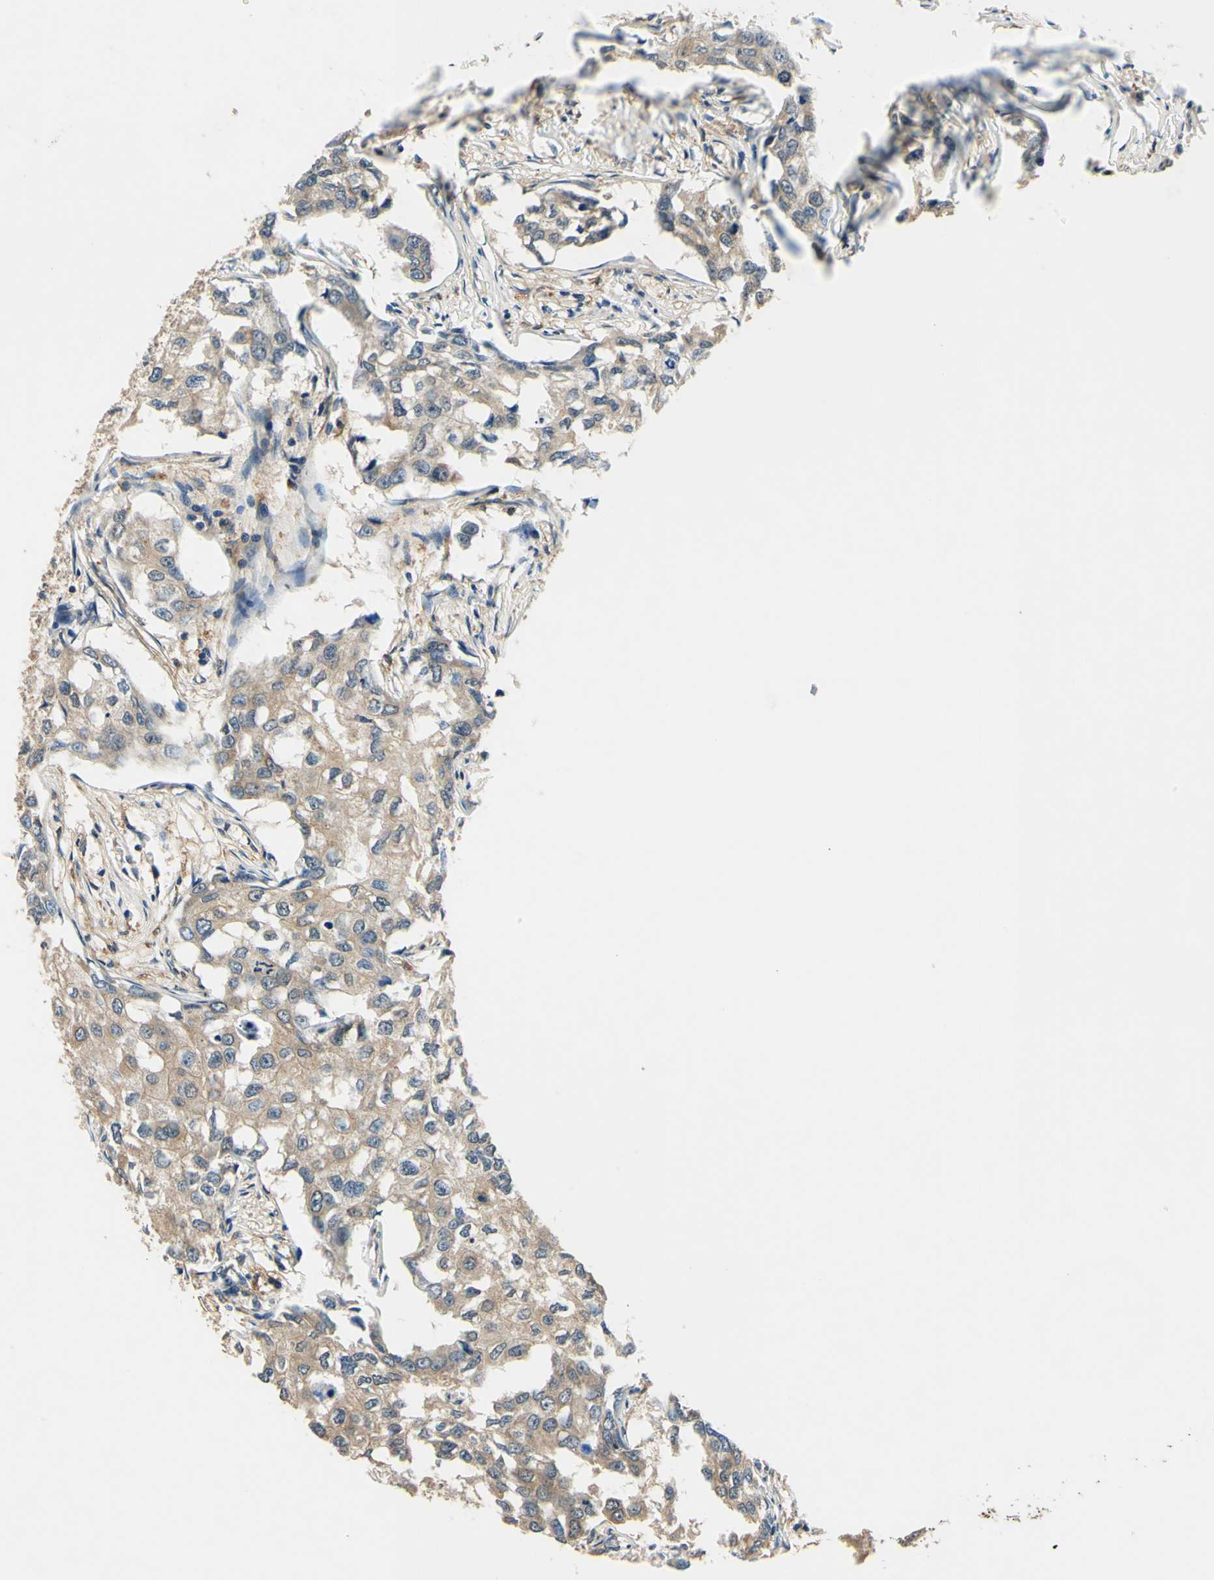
{"staining": {"intensity": "weak", "quantity": ">75%", "location": "cytoplasmic/membranous"}, "tissue": "breast cancer", "cell_type": "Tumor cells", "image_type": "cancer", "snomed": [{"axis": "morphology", "description": "Duct carcinoma"}, {"axis": "topography", "description": "Breast"}], "caption": "Invasive ductal carcinoma (breast) tissue demonstrates weak cytoplasmic/membranous staining in about >75% of tumor cells", "gene": "PLA2G4A", "patient": {"sex": "female", "age": 27}}